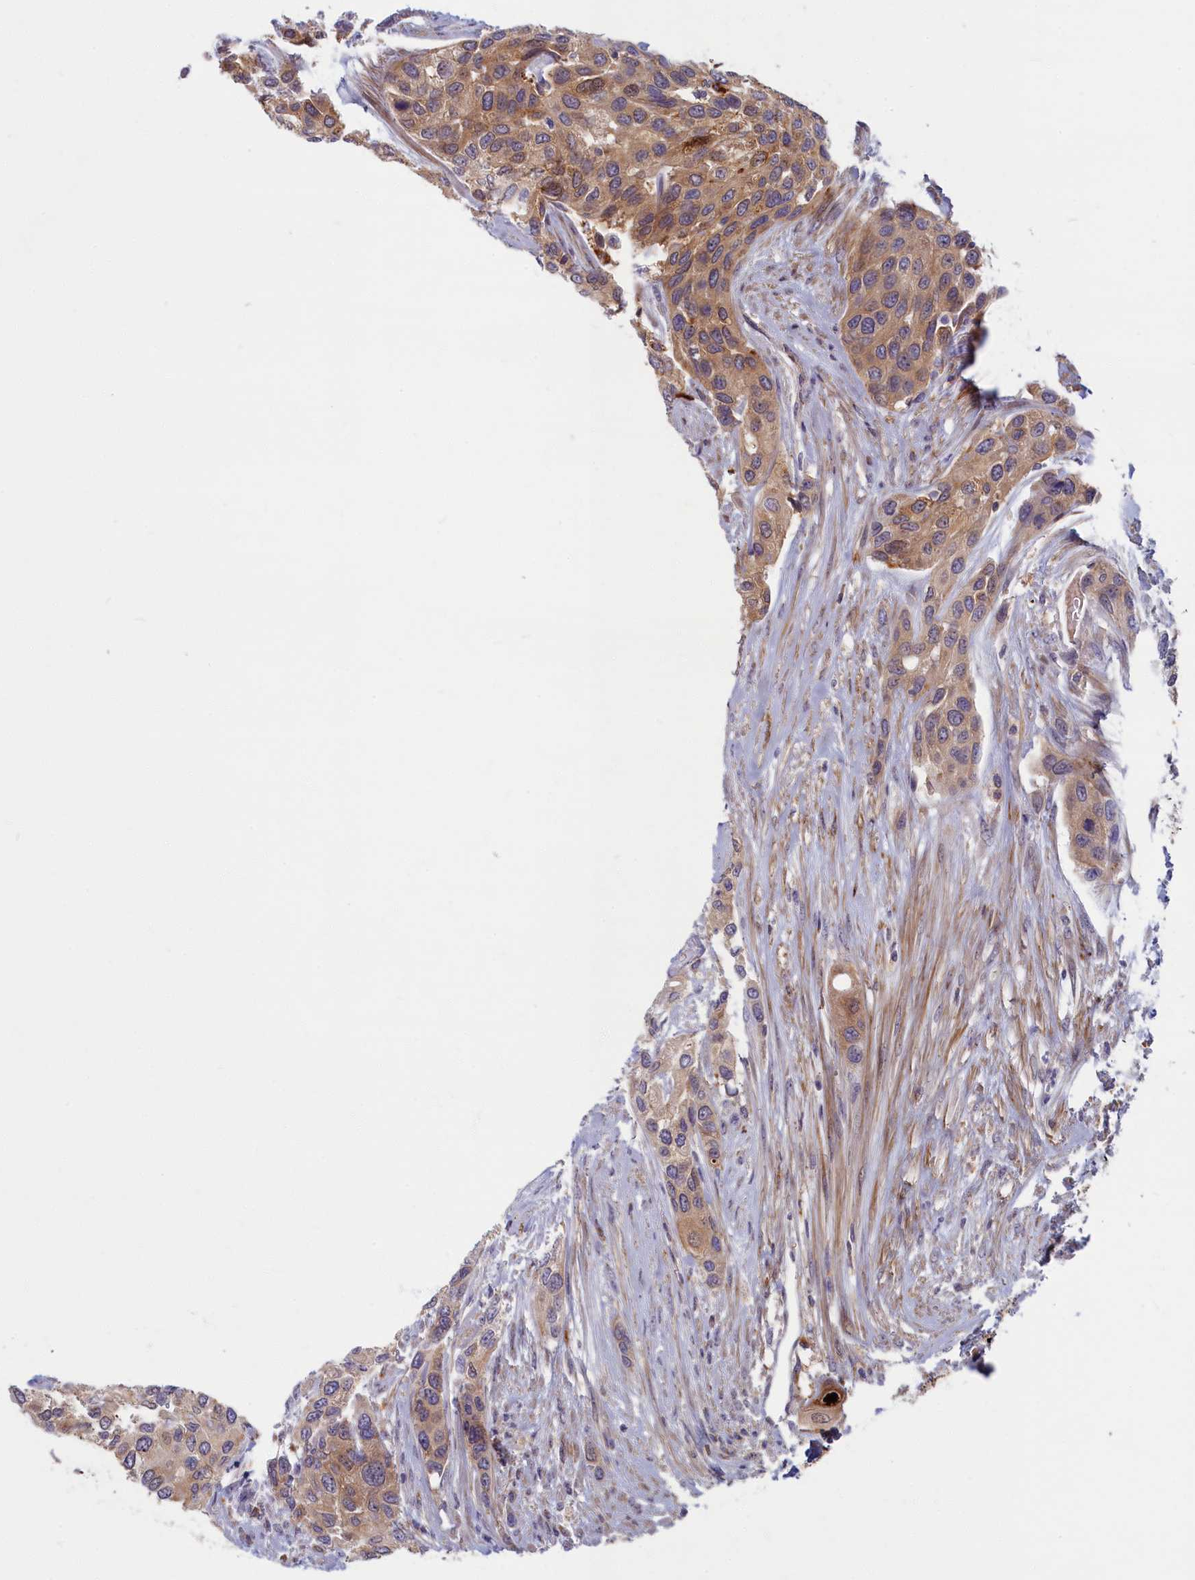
{"staining": {"intensity": "moderate", "quantity": ">75%", "location": "cytoplasmic/membranous"}, "tissue": "urothelial cancer", "cell_type": "Tumor cells", "image_type": "cancer", "snomed": [{"axis": "morphology", "description": "Normal tissue, NOS"}, {"axis": "morphology", "description": "Urothelial carcinoma, High grade"}, {"axis": "topography", "description": "Vascular tissue"}, {"axis": "topography", "description": "Urinary bladder"}], "caption": "High-magnification brightfield microscopy of urothelial carcinoma (high-grade) stained with DAB (3,3'-diaminobenzidine) (brown) and counterstained with hematoxylin (blue). tumor cells exhibit moderate cytoplasmic/membranous expression is appreciated in approximately>75% of cells.", "gene": "FCSK", "patient": {"sex": "female", "age": 56}}